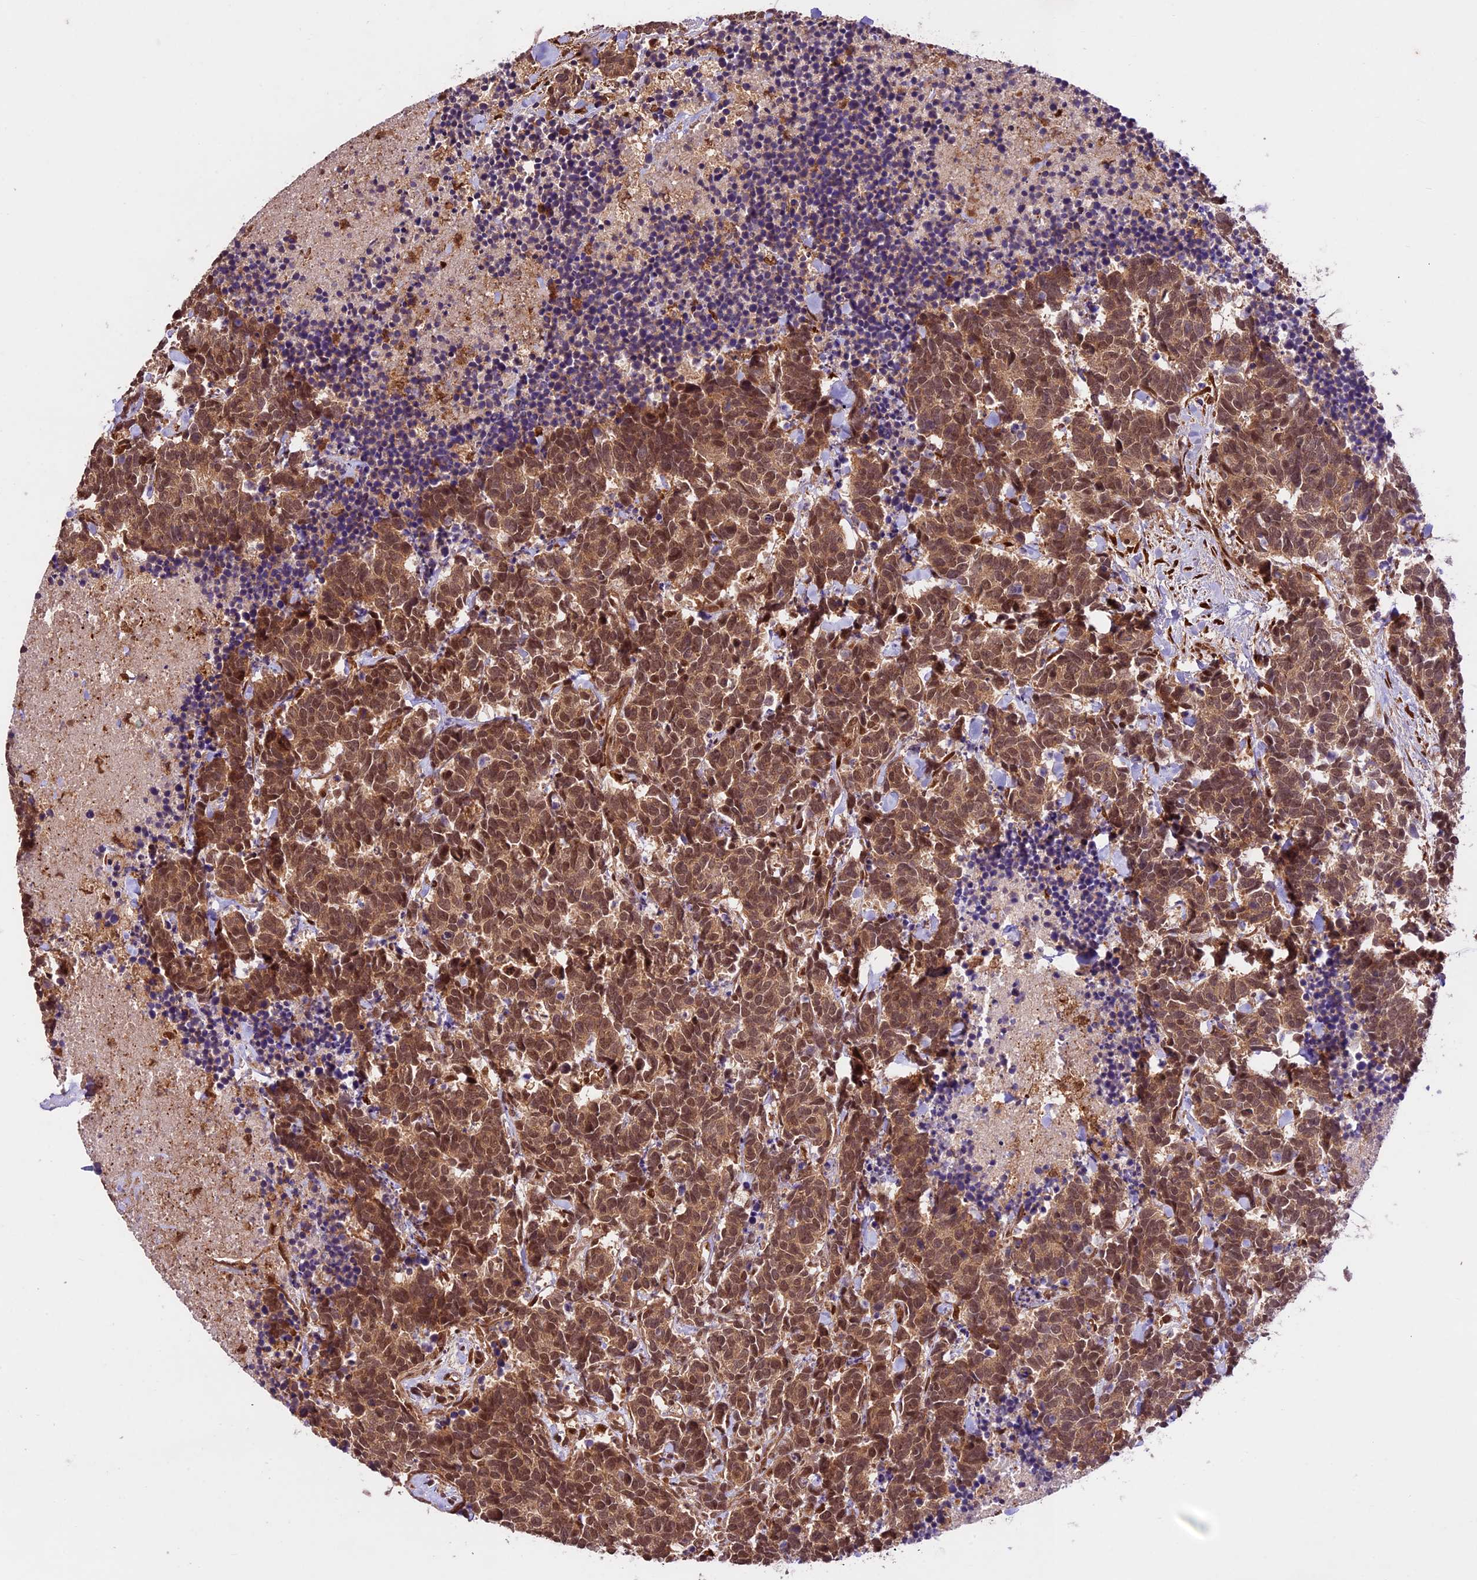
{"staining": {"intensity": "moderate", "quantity": ">75%", "location": "cytoplasmic/membranous,nuclear"}, "tissue": "carcinoid", "cell_type": "Tumor cells", "image_type": "cancer", "snomed": [{"axis": "morphology", "description": "Carcinoma, NOS"}, {"axis": "morphology", "description": "Carcinoid, malignant, NOS"}, {"axis": "topography", "description": "Prostate"}], "caption": "Immunohistochemical staining of human carcinoid (malignant) shows medium levels of moderate cytoplasmic/membranous and nuclear expression in about >75% of tumor cells.", "gene": "DHX38", "patient": {"sex": "male", "age": 57}}